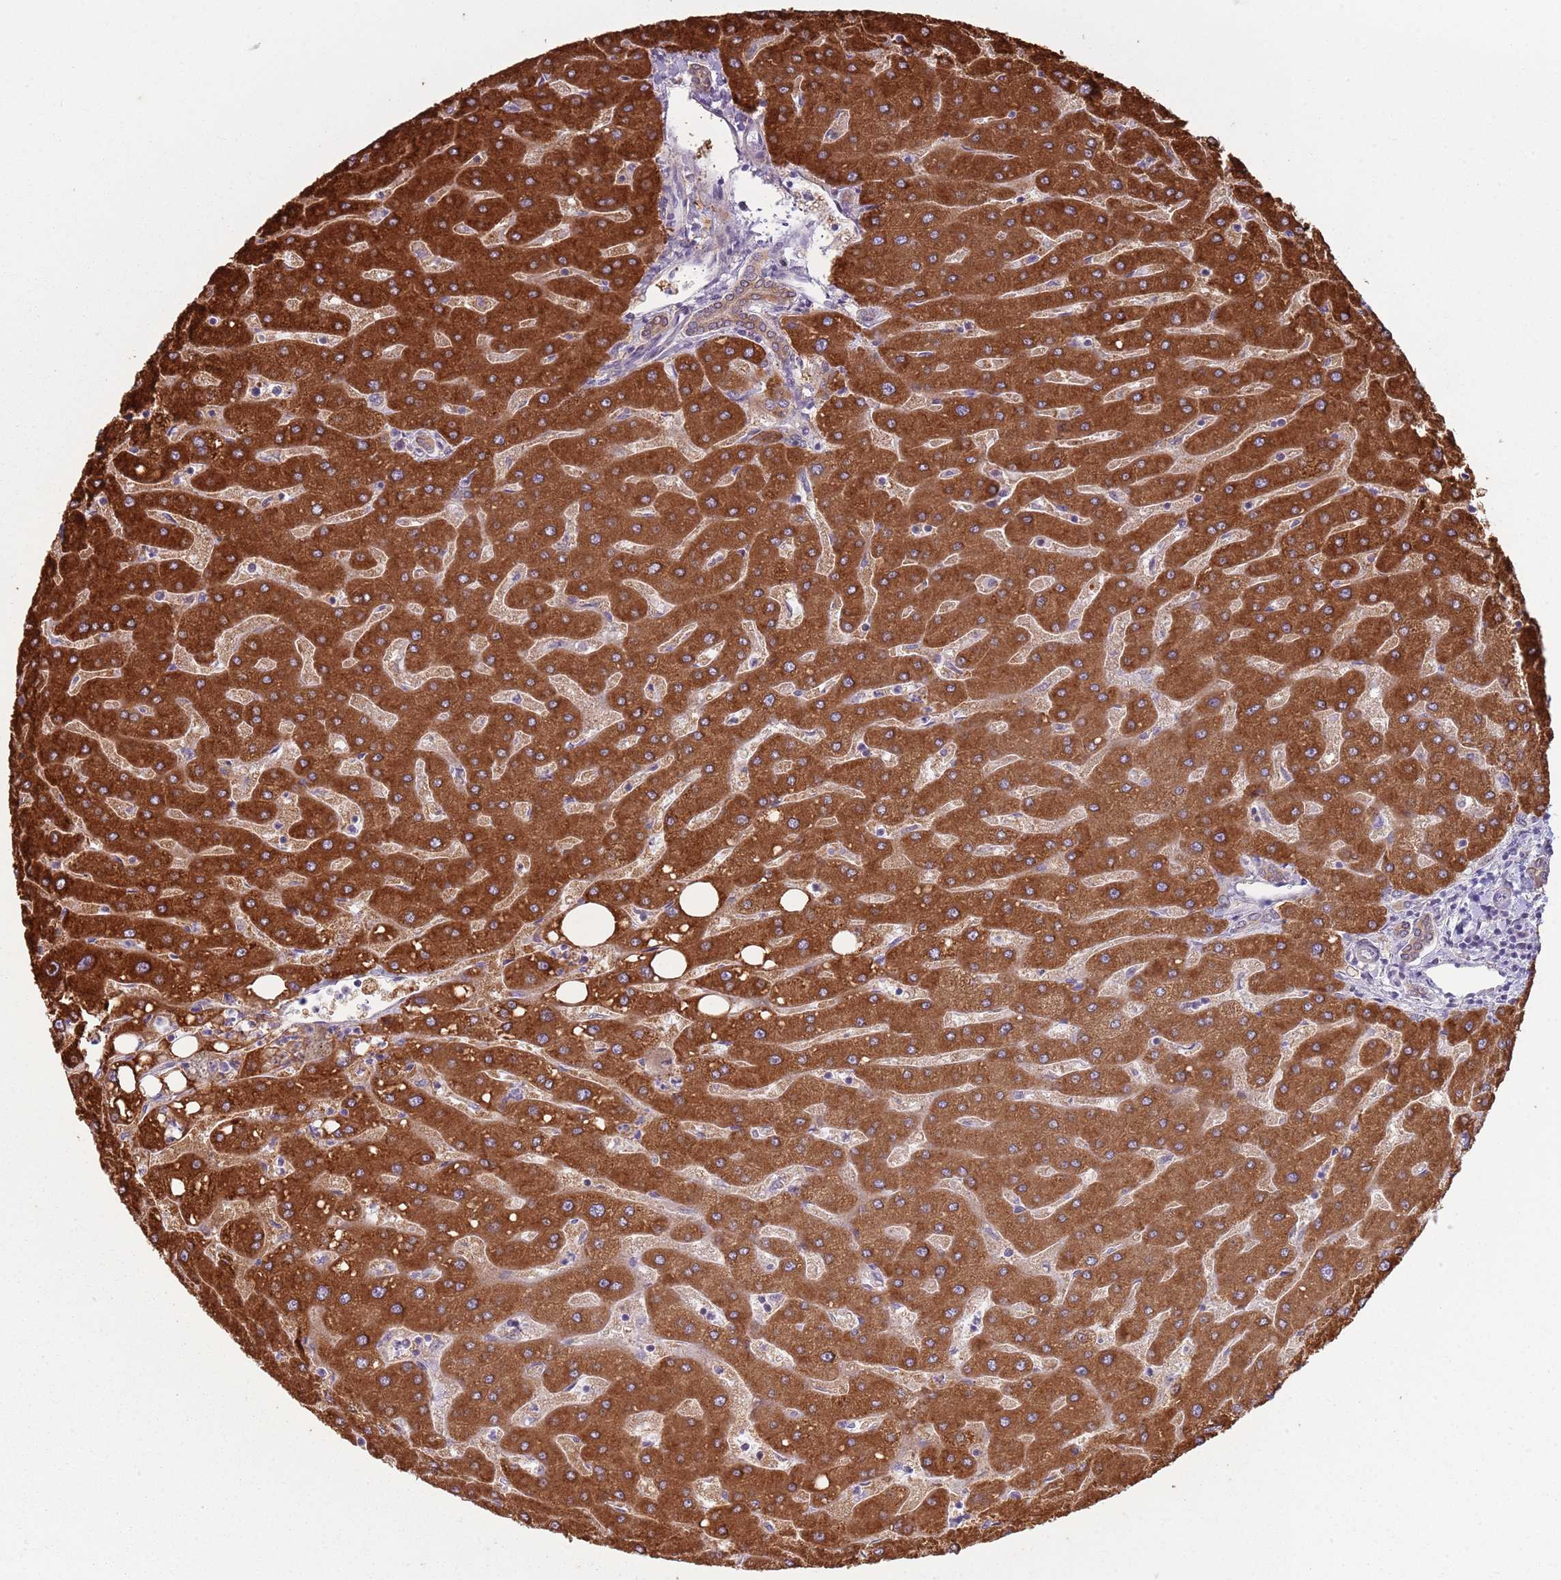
{"staining": {"intensity": "moderate", "quantity": ">75%", "location": "cytoplasmic/membranous"}, "tissue": "liver", "cell_type": "Cholangiocytes", "image_type": "normal", "snomed": [{"axis": "morphology", "description": "Normal tissue, NOS"}, {"axis": "topography", "description": "Liver"}], "caption": "Immunohistochemistry micrograph of normal liver: human liver stained using IHC displays medium levels of moderate protein expression localized specifically in the cytoplasmic/membranous of cholangiocytes, appearing as a cytoplasmic/membranous brown color.", "gene": "COQ5", "patient": {"sex": "male", "age": 67}}